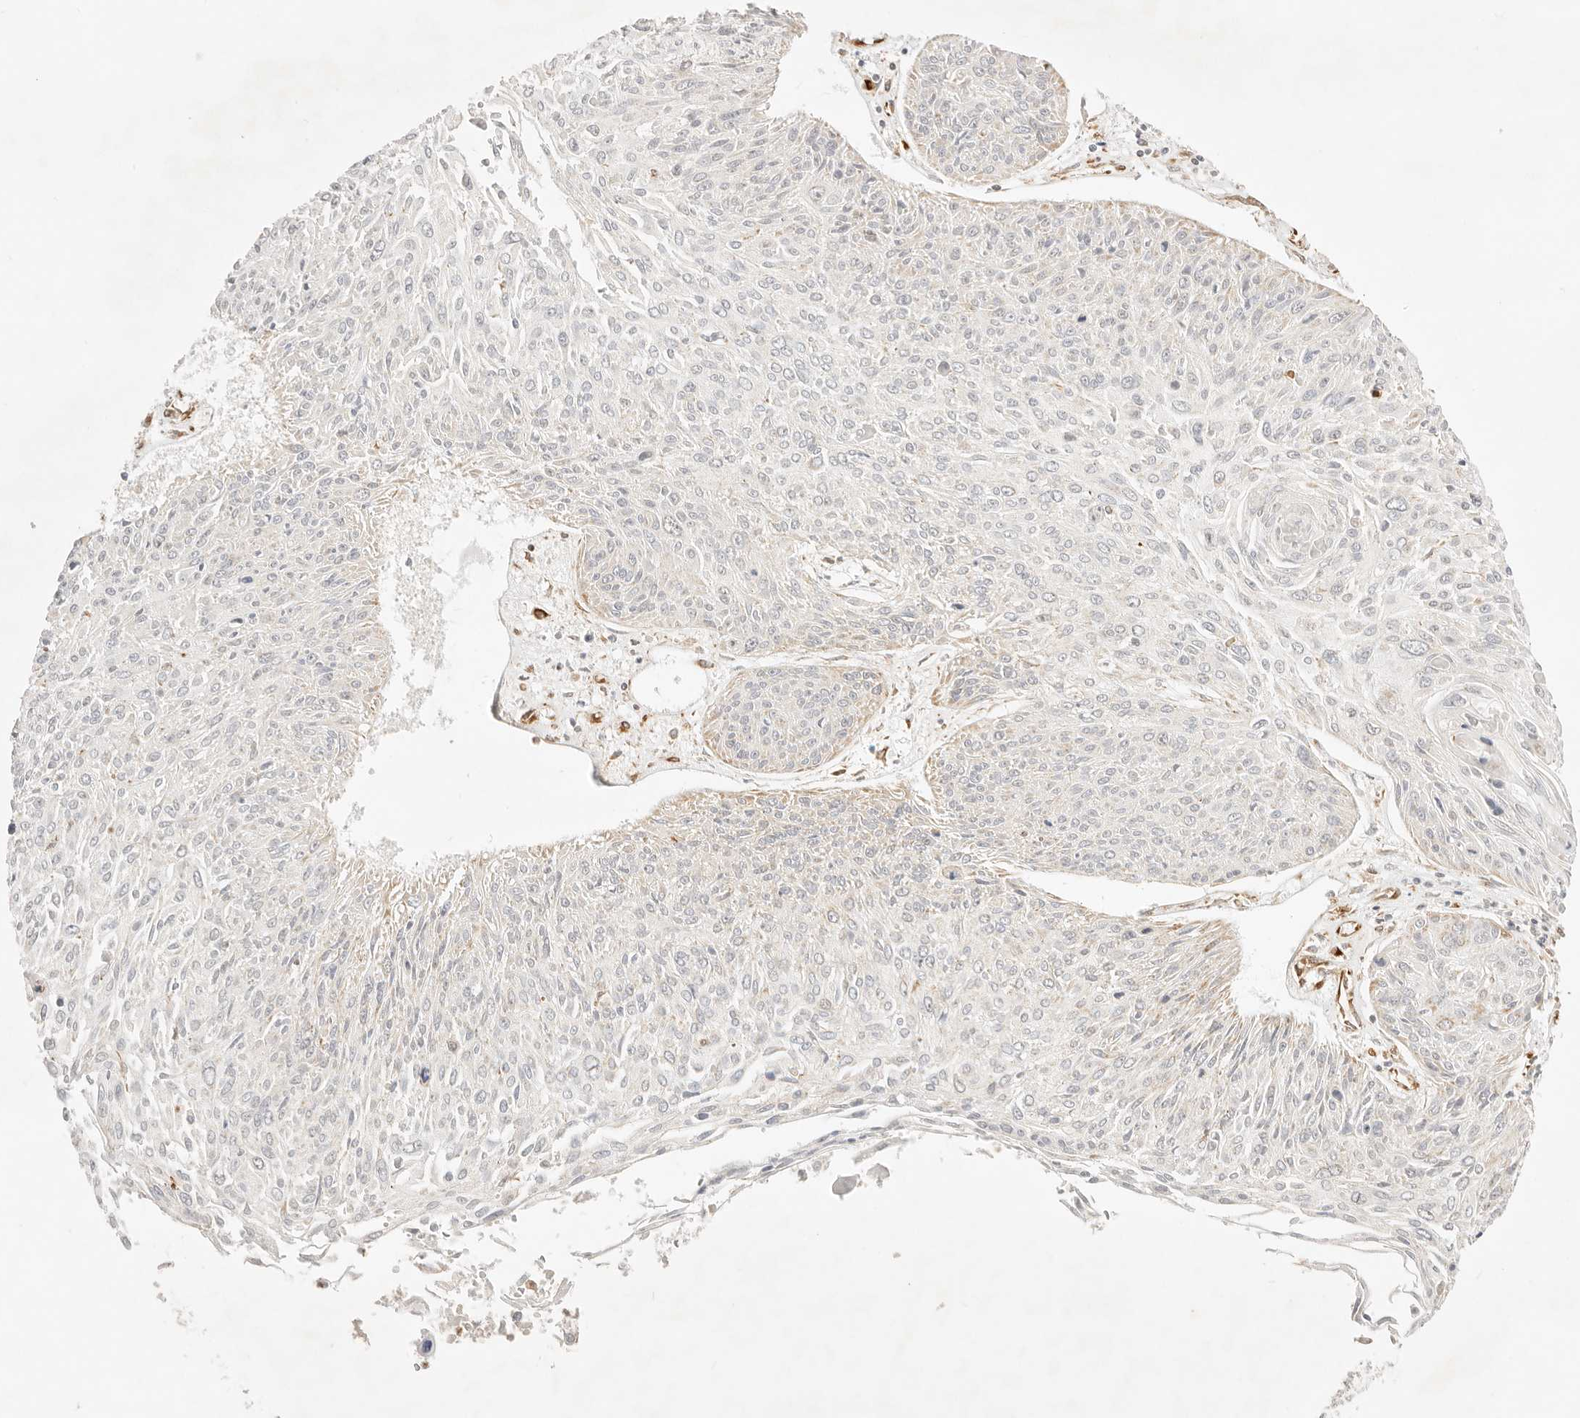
{"staining": {"intensity": "weak", "quantity": "<25%", "location": "cytoplasmic/membranous"}, "tissue": "cervical cancer", "cell_type": "Tumor cells", "image_type": "cancer", "snomed": [{"axis": "morphology", "description": "Squamous cell carcinoma, NOS"}, {"axis": "topography", "description": "Cervix"}], "caption": "Cervical cancer stained for a protein using IHC shows no expression tumor cells.", "gene": "ZC3H11A", "patient": {"sex": "female", "age": 51}}